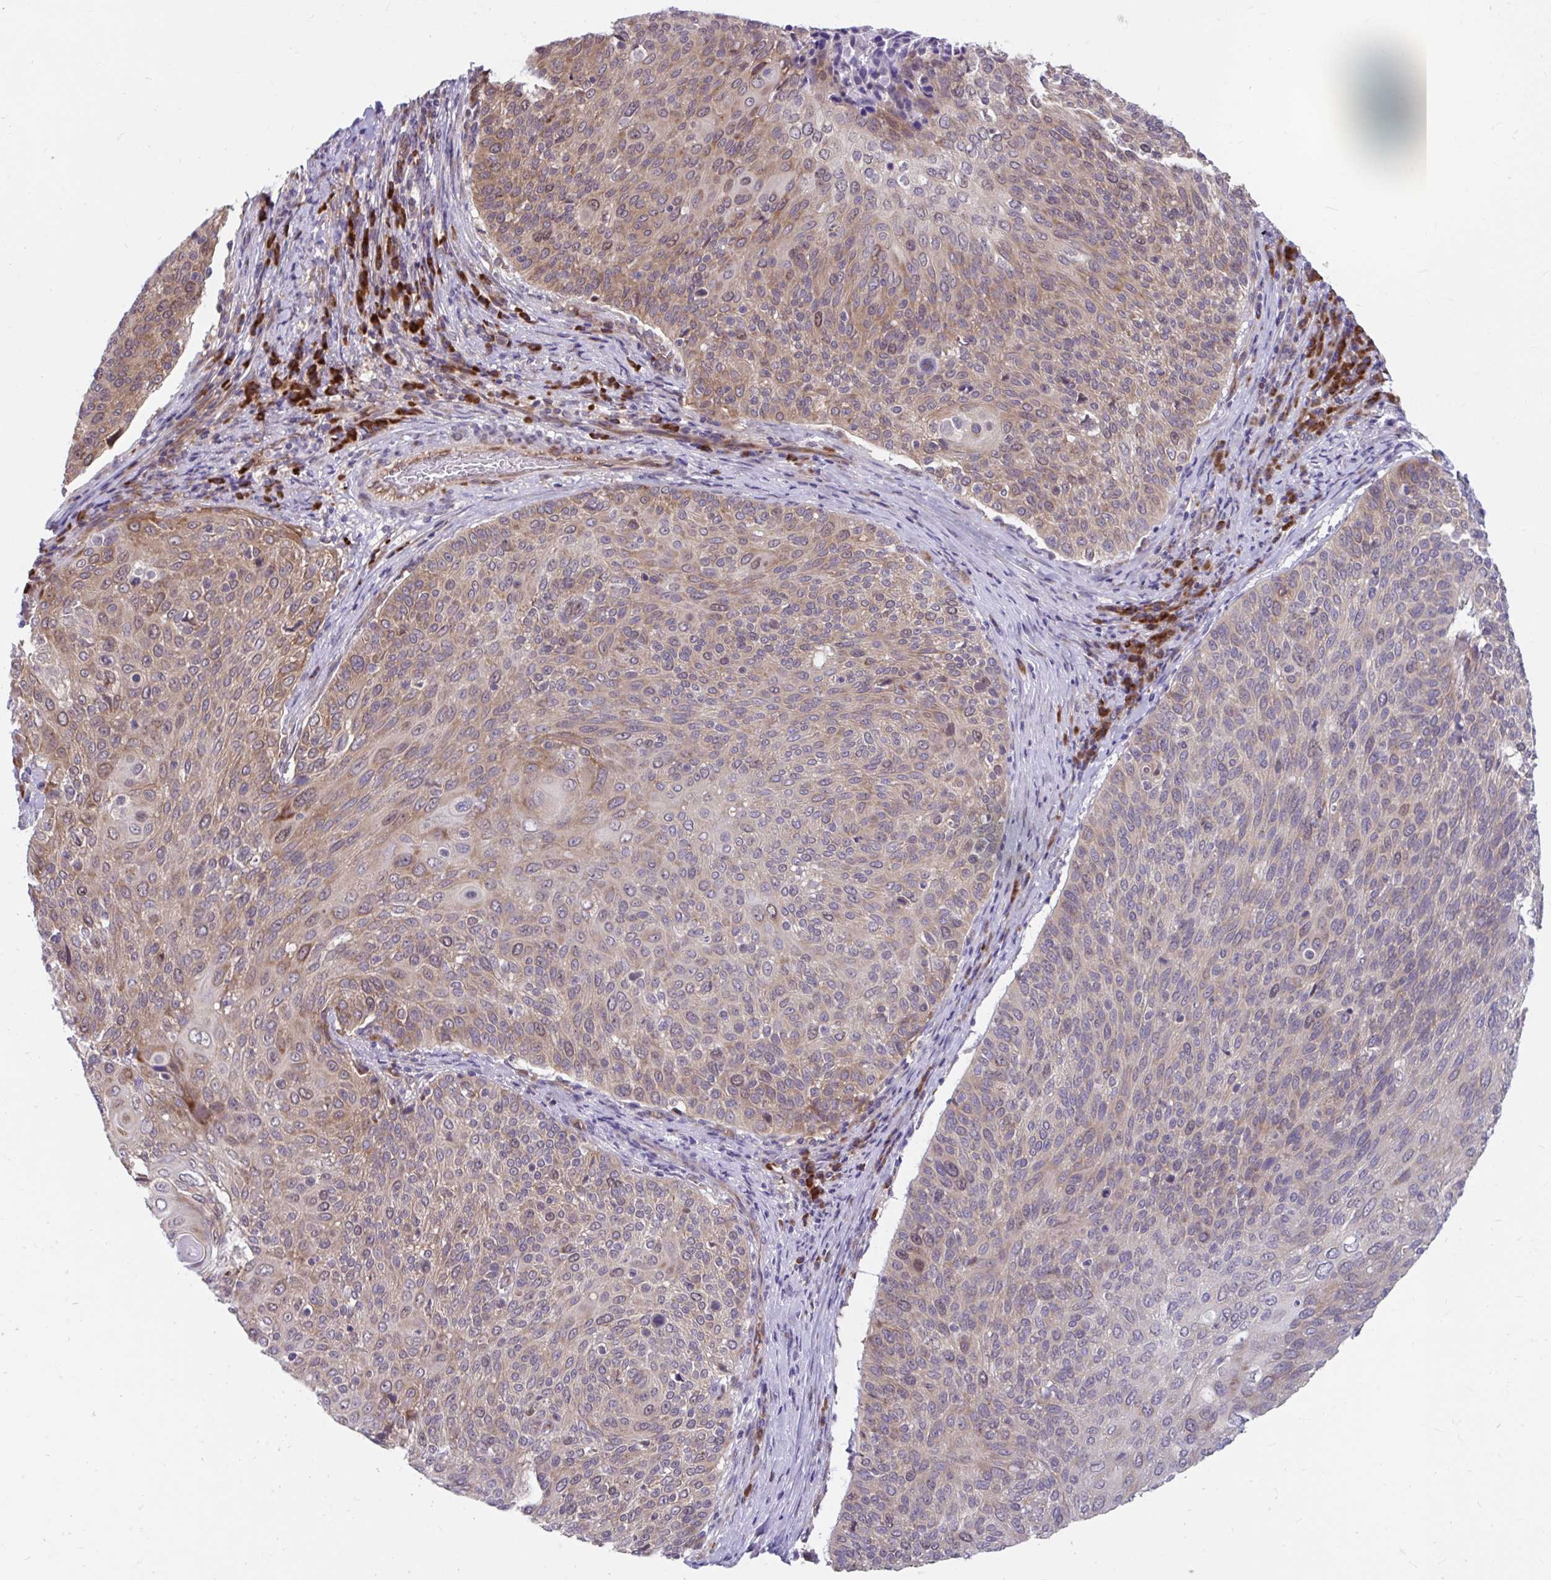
{"staining": {"intensity": "moderate", "quantity": ">75%", "location": "cytoplasmic/membranous"}, "tissue": "cervical cancer", "cell_type": "Tumor cells", "image_type": "cancer", "snomed": [{"axis": "morphology", "description": "Squamous cell carcinoma, NOS"}, {"axis": "topography", "description": "Cervix"}], "caption": "Cervical cancer (squamous cell carcinoma) stained with a protein marker shows moderate staining in tumor cells.", "gene": "SELENON", "patient": {"sex": "female", "age": 31}}